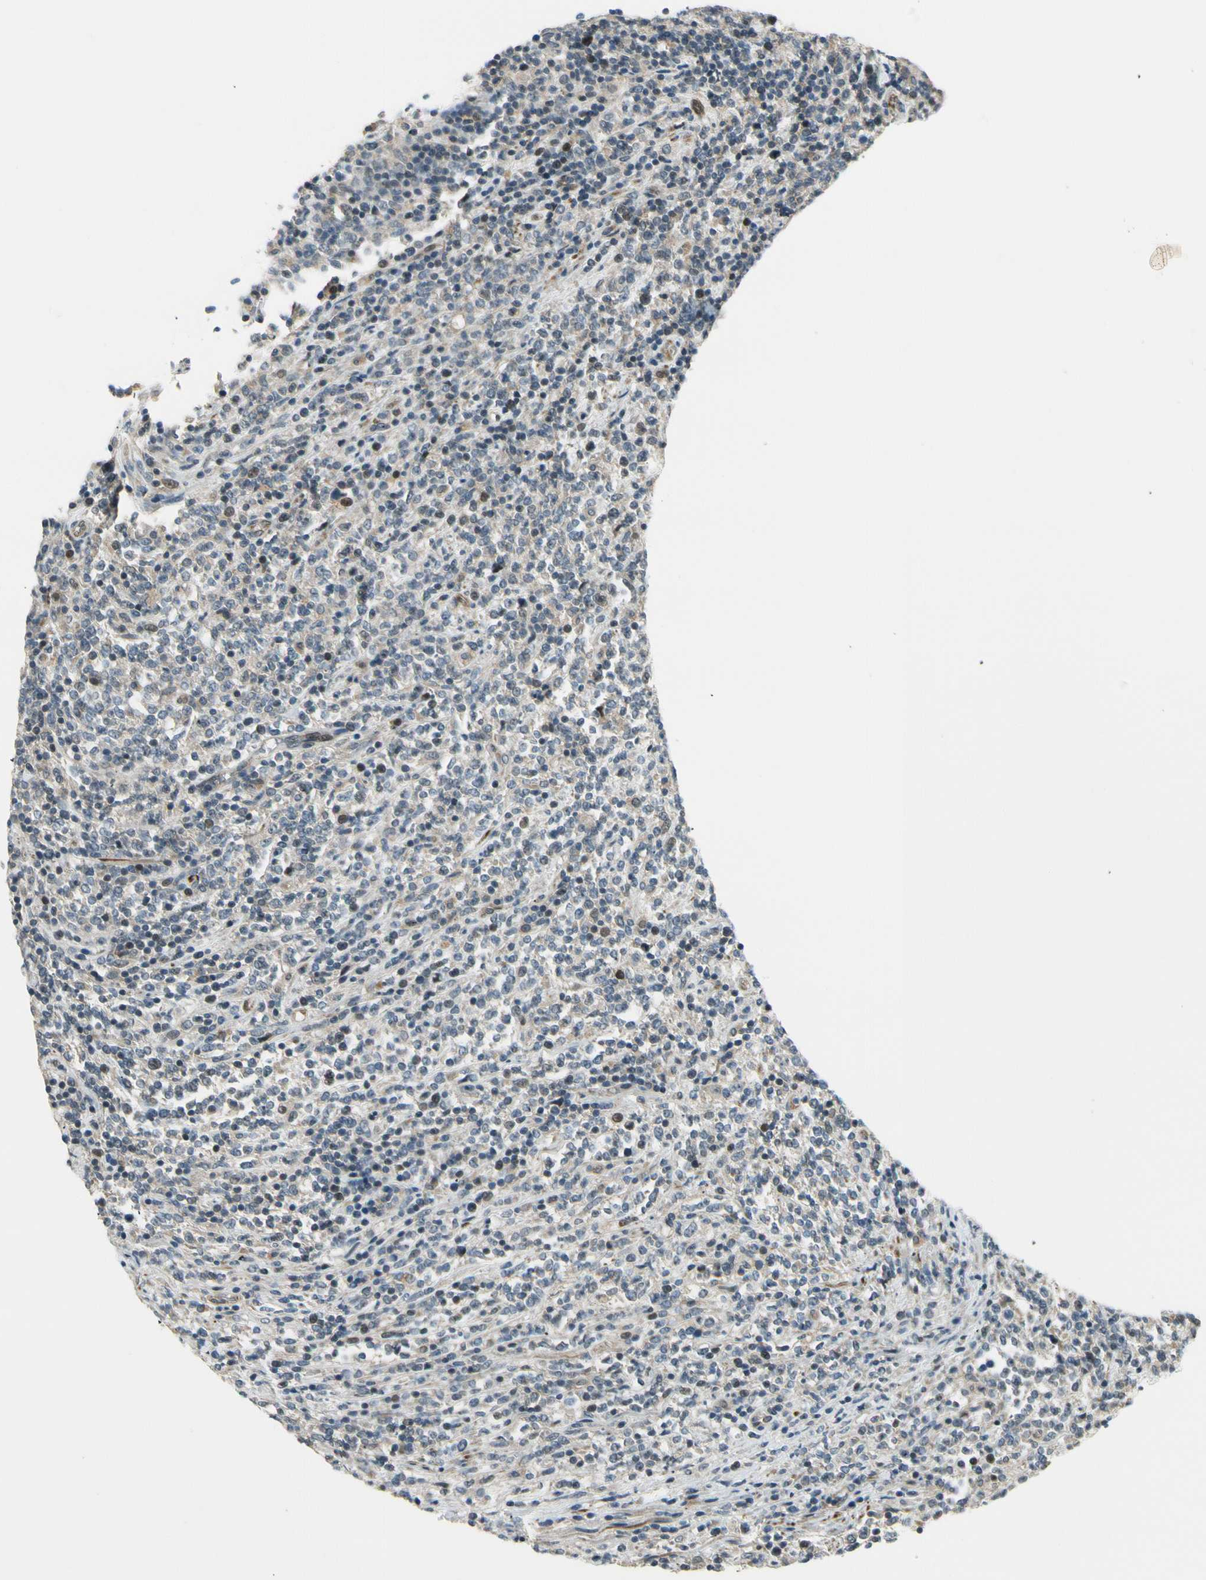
{"staining": {"intensity": "weak", "quantity": "<25%", "location": "cytoplasmic/membranous"}, "tissue": "lymphoma", "cell_type": "Tumor cells", "image_type": "cancer", "snomed": [{"axis": "morphology", "description": "Malignant lymphoma, non-Hodgkin's type, High grade"}, {"axis": "topography", "description": "Soft tissue"}], "caption": "Lymphoma stained for a protein using IHC demonstrates no expression tumor cells.", "gene": "SVBP", "patient": {"sex": "male", "age": 18}}